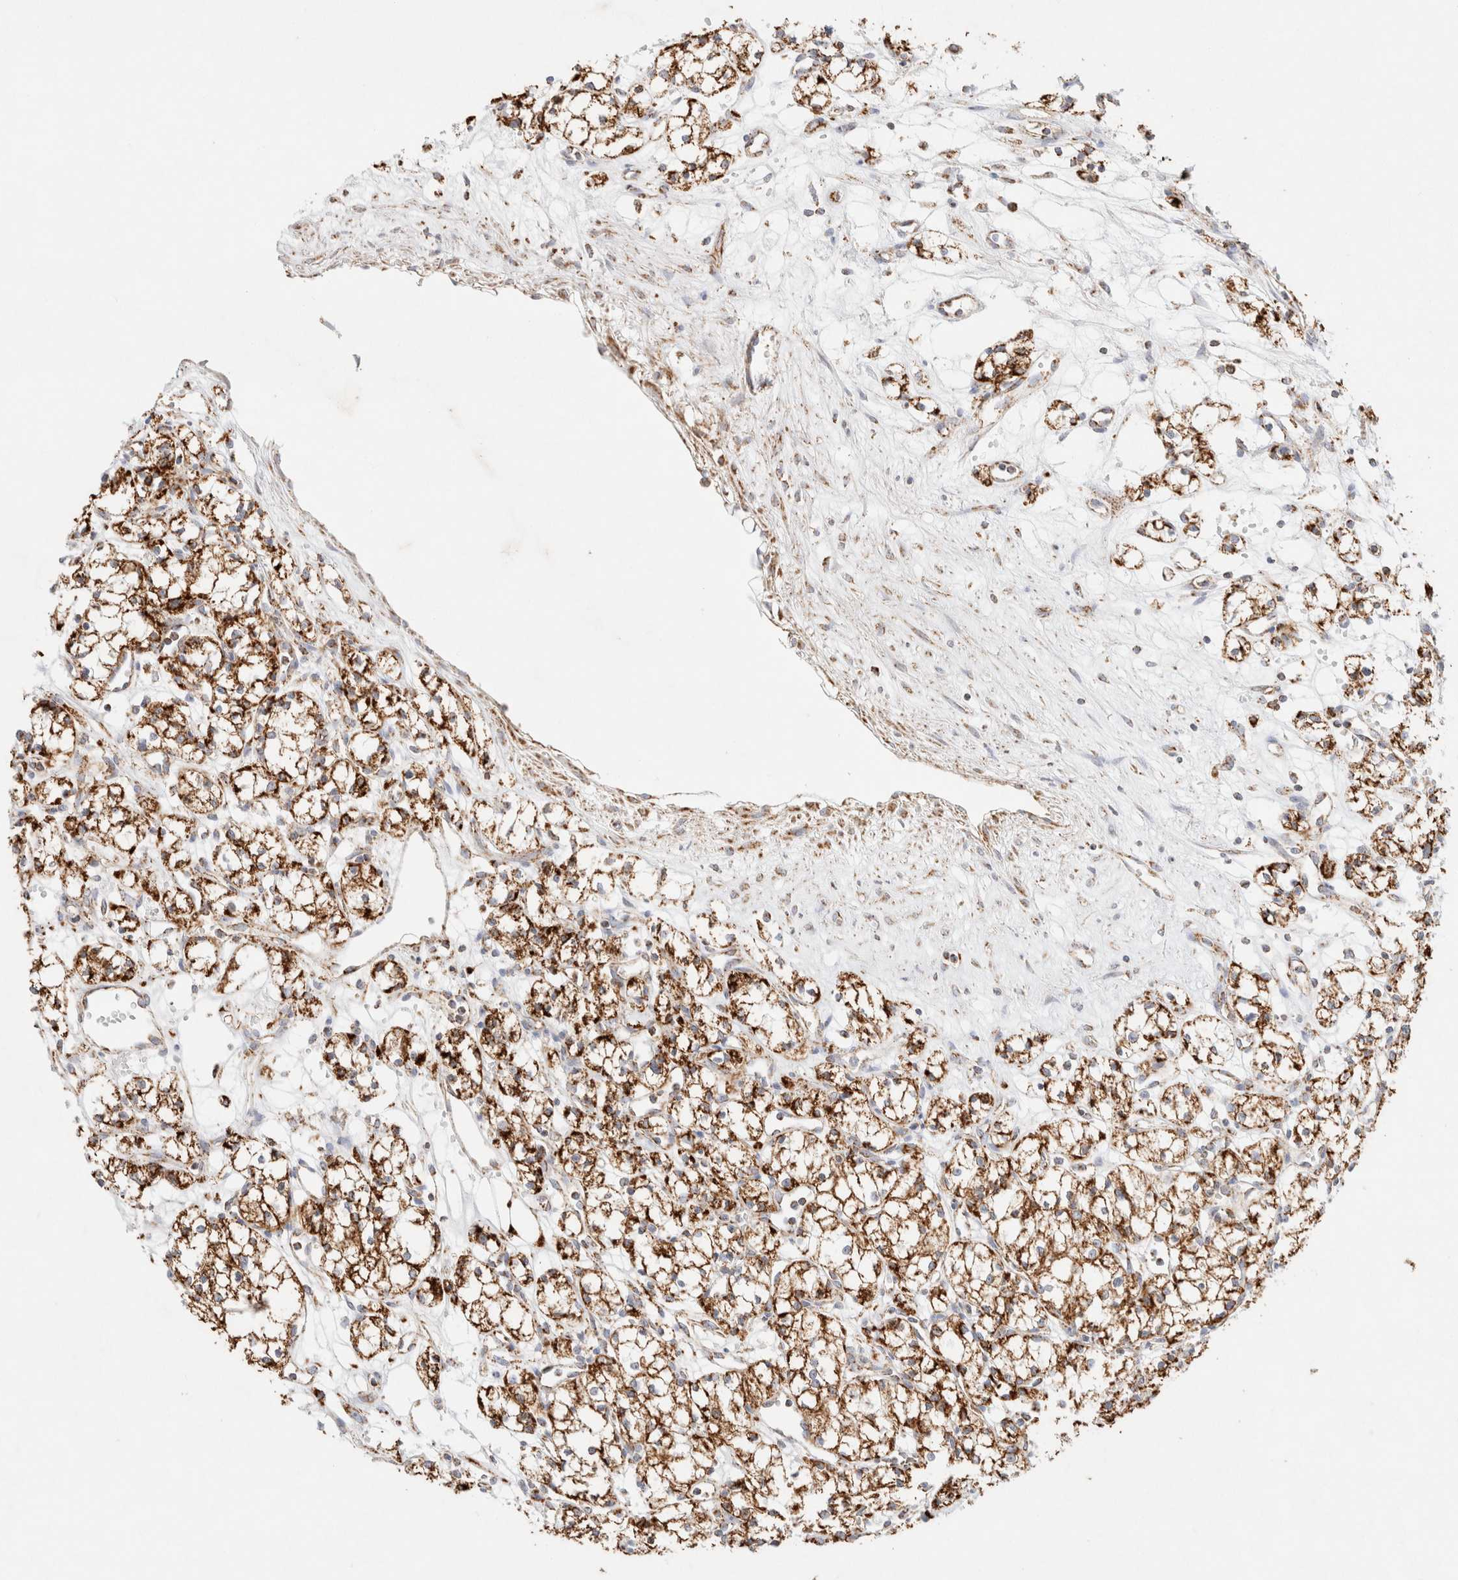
{"staining": {"intensity": "strong", "quantity": ">75%", "location": "cytoplasmic/membranous"}, "tissue": "renal cancer", "cell_type": "Tumor cells", "image_type": "cancer", "snomed": [{"axis": "morphology", "description": "Normal tissue, NOS"}, {"axis": "morphology", "description": "Adenocarcinoma, NOS"}, {"axis": "topography", "description": "Kidney"}], "caption": "This is an image of immunohistochemistry (IHC) staining of renal adenocarcinoma, which shows strong expression in the cytoplasmic/membranous of tumor cells.", "gene": "PHB2", "patient": {"sex": "male", "age": 59}}